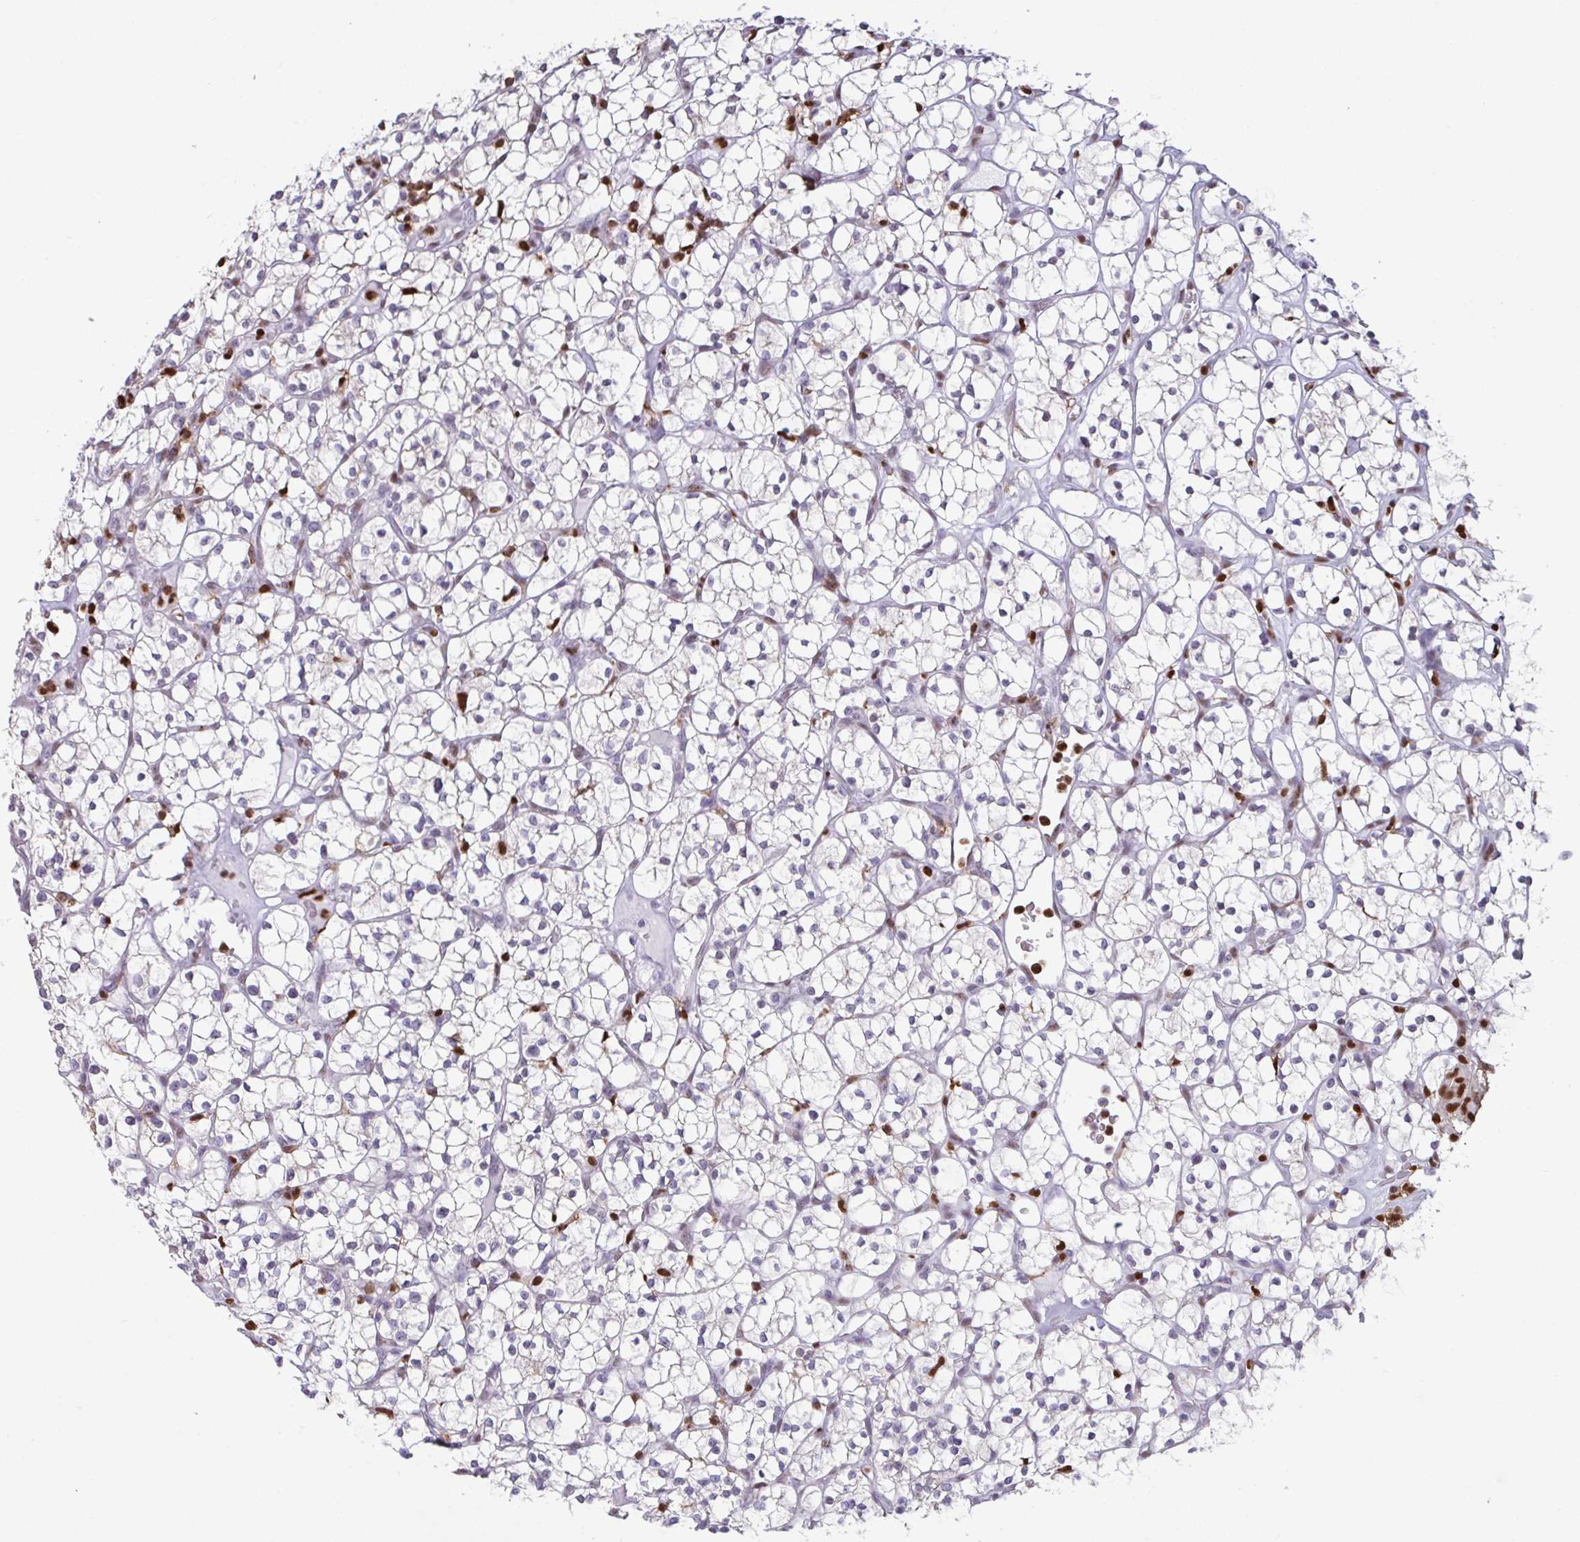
{"staining": {"intensity": "strong", "quantity": "<25%", "location": "nuclear"}, "tissue": "renal cancer", "cell_type": "Tumor cells", "image_type": "cancer", "snomed": [{"axis": "morphology", "description": "Adenocarcinoma, NOS"}, {"axis": "topography", "description": "Kidney"}], "caption": "Renal cancer stained with a brown dye demonstrates strong nuclear positive staining in approximately <25% of tumor cells.", "gene": "BTBD10", "patient": {"sex": "female", "age": 64}}